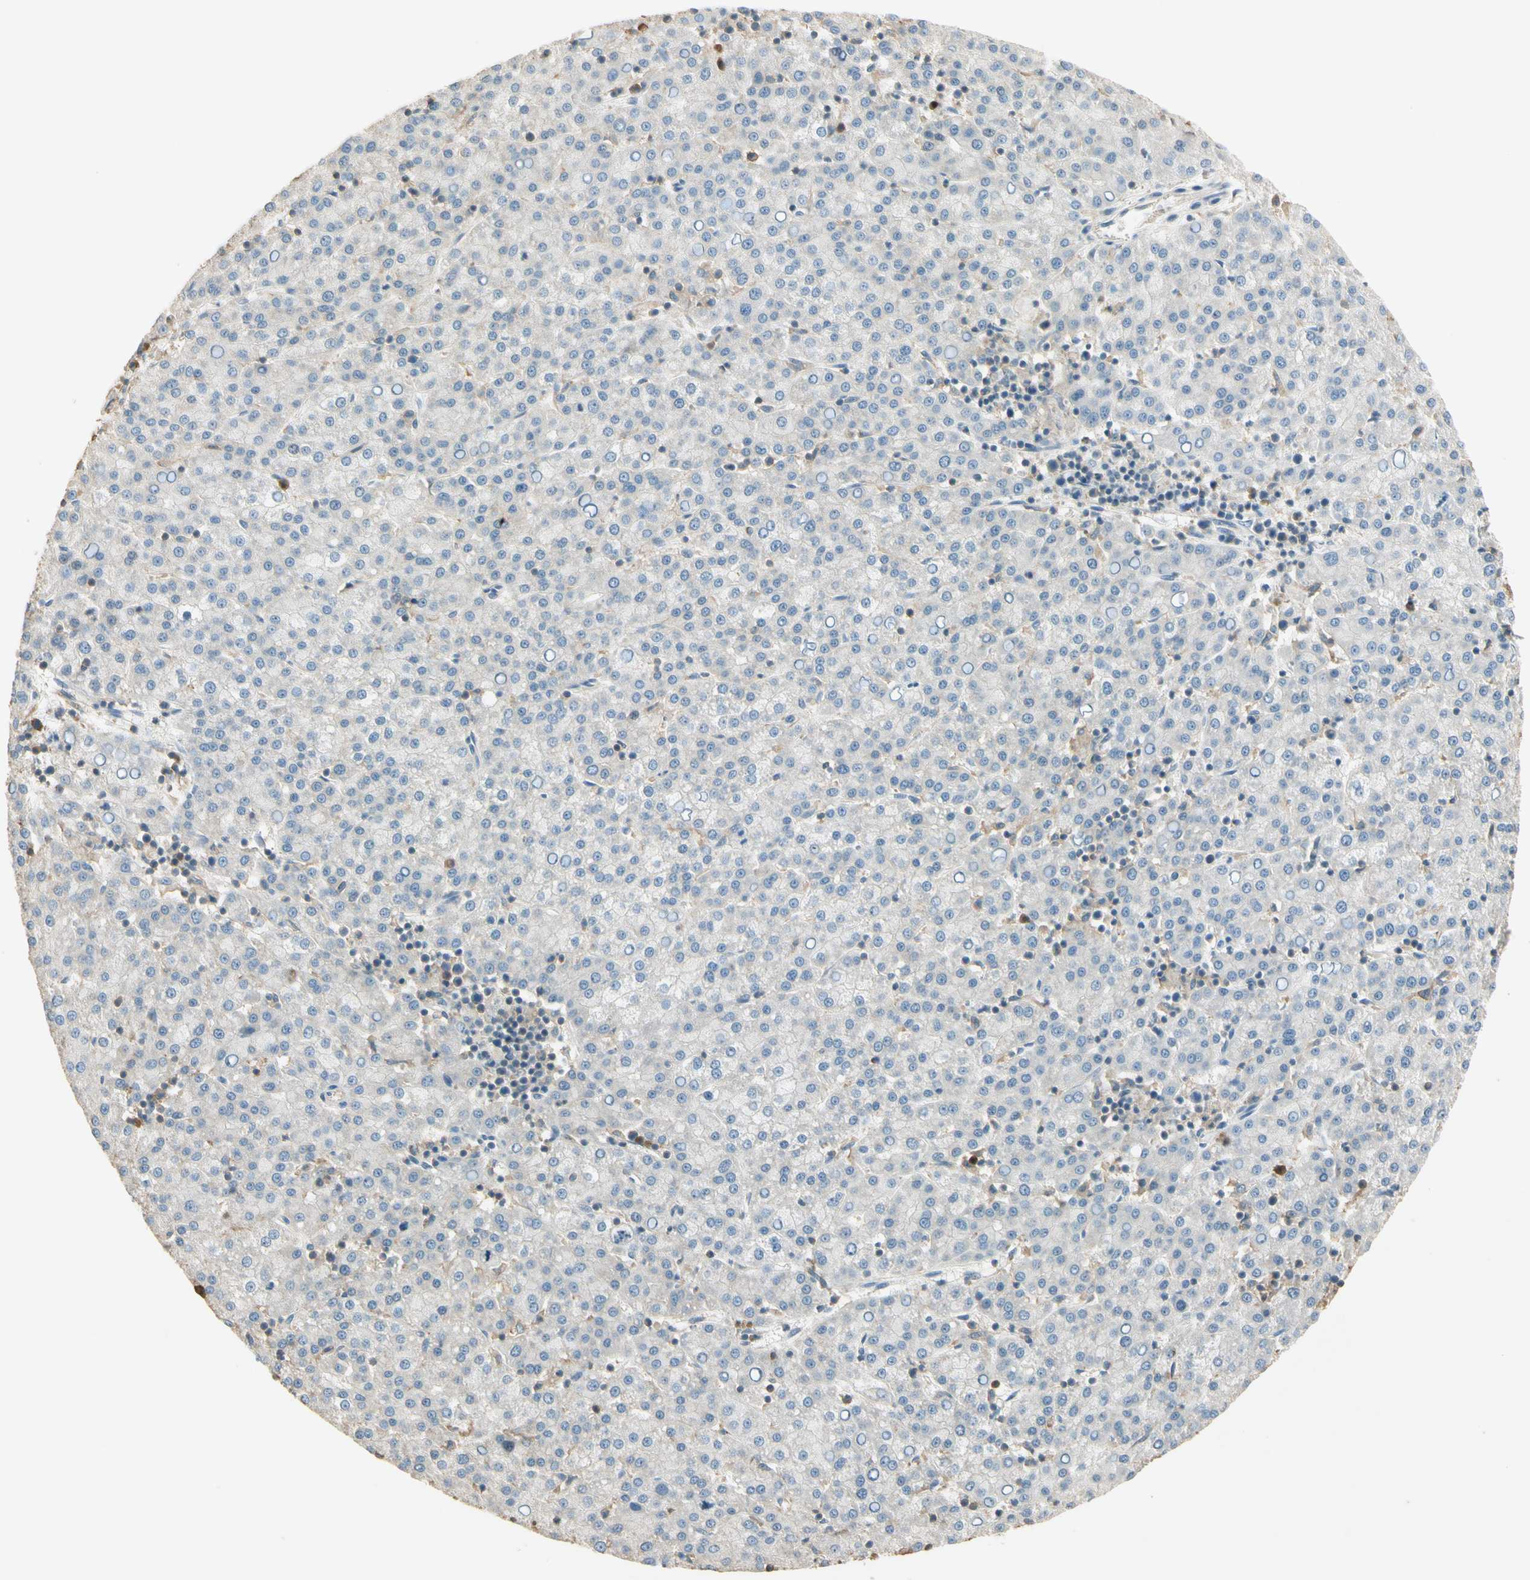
{"staining": {"intensity": "negative", "quantity": "none", "location": "none"}, "tissue": "liver cancer", "cell_type": "Tumor cells", "image_type": "cancer", "snomed": [{"axis": "morphology", "description": "Carcinoma, Hepatocellular, NOS"}, {"axis": "topography", "description": "Liver"}], "caption": "Liver cancer (hepatocellular carcinoma) stained for a protein using immunohistochemistry (IHC) exhibits no expression tumor cells.", "gene": "PLXNA1", "patient": {"sex": "female", "age": 58}}